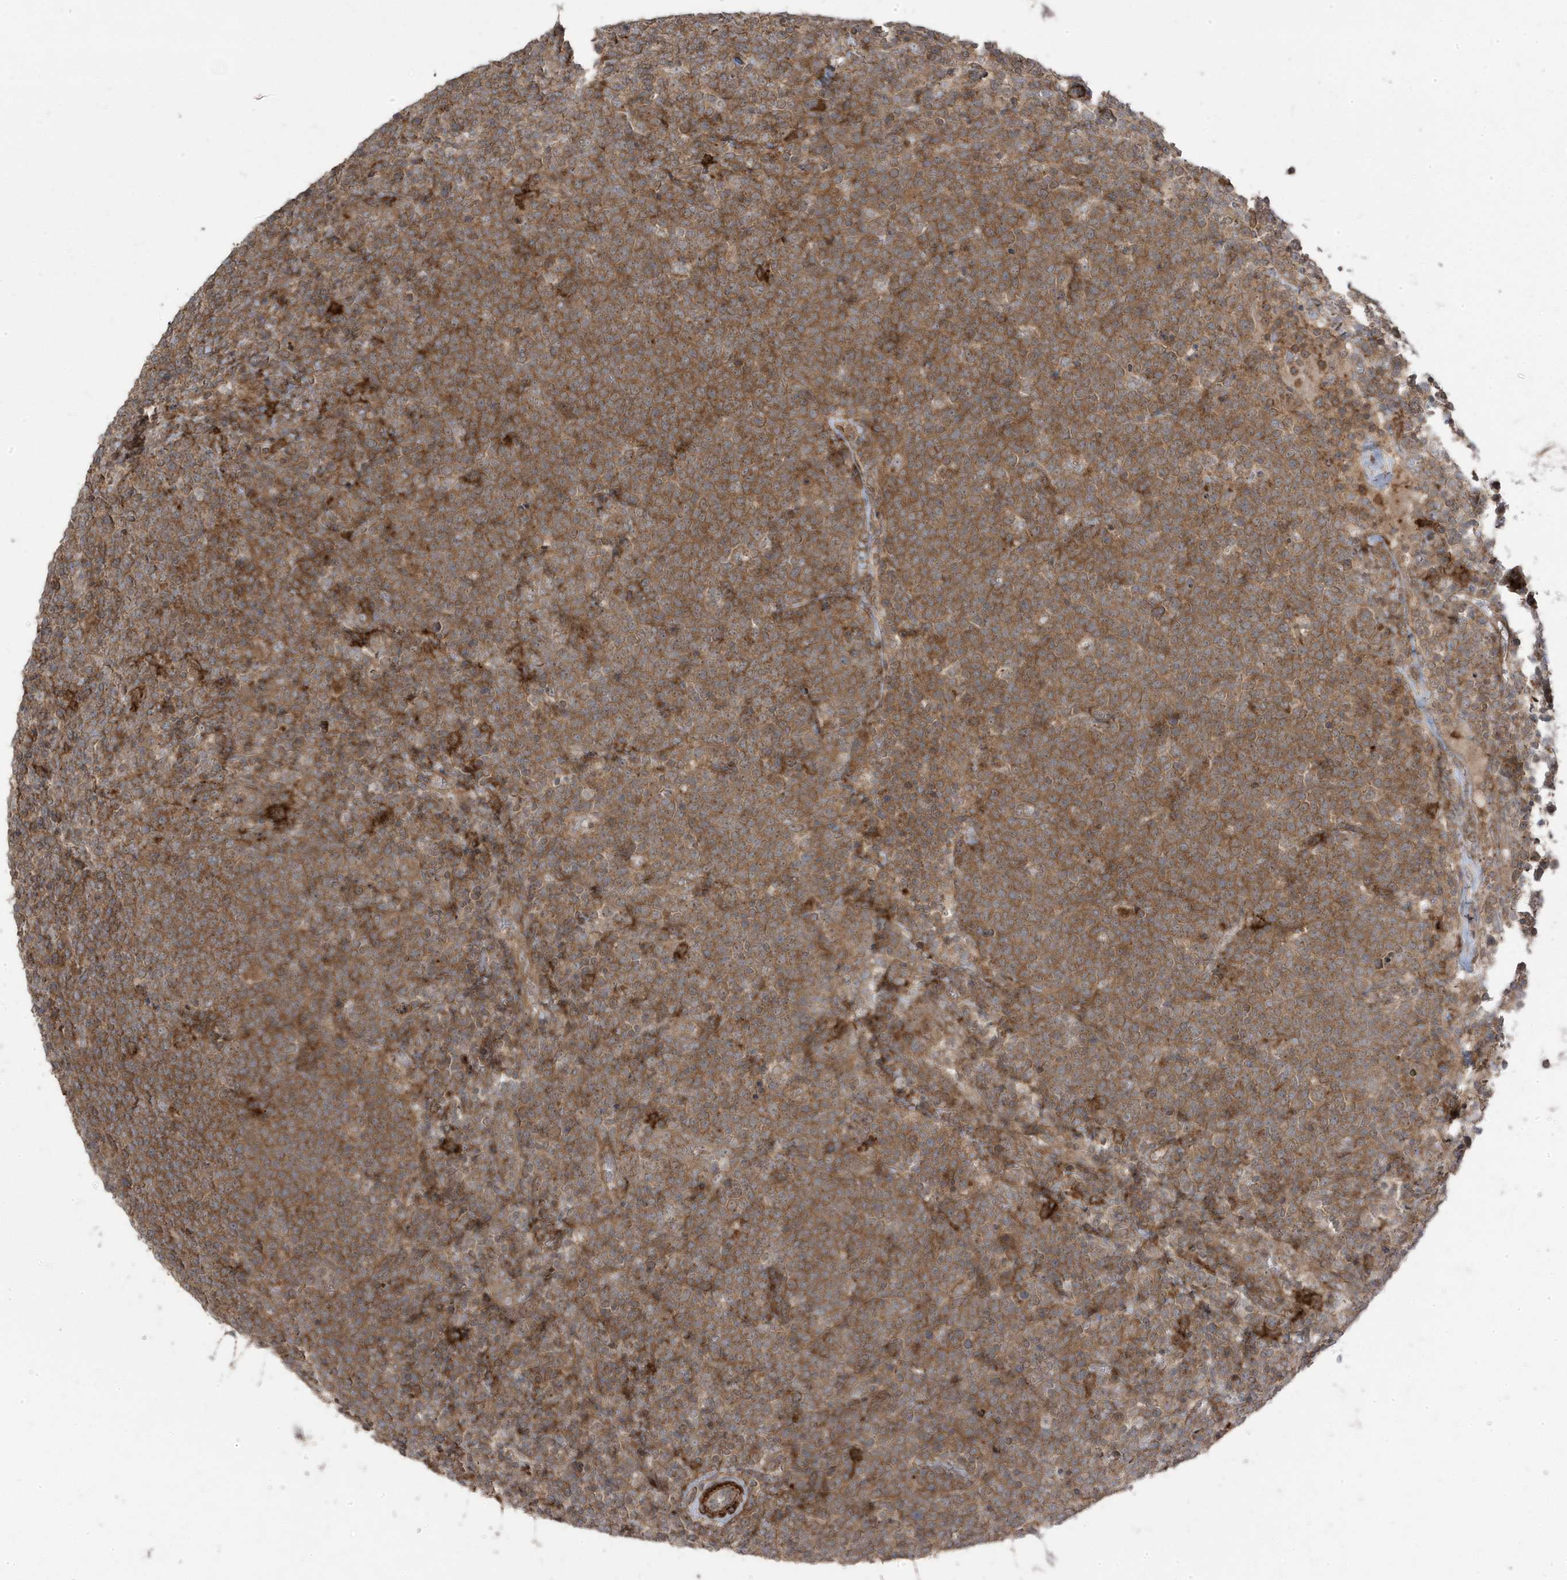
{"staining": {"intensity": "moderate", "quantity": ">75%", "location": "cytoplasmic/membranous"}, "tissue": "lymphoma", "cell_type": "Tumor cells", "image_type": "cancer", "snomed": [{"axis": "morphology", "description": "Malignant lymphoma, non-Hodgkin's type, High grade"}, {"axis": "topography", "description": "Lymph node"}], "caption": "A photomicrograph of high-grade malignant lymphoma, non-Hodgkin's type stained for a protein demonstrates moderate cytoplasmic/membranous brown staining in tumor cells.", "gene": "CETN3", "patient": {"sex": "male", "age": 61}}